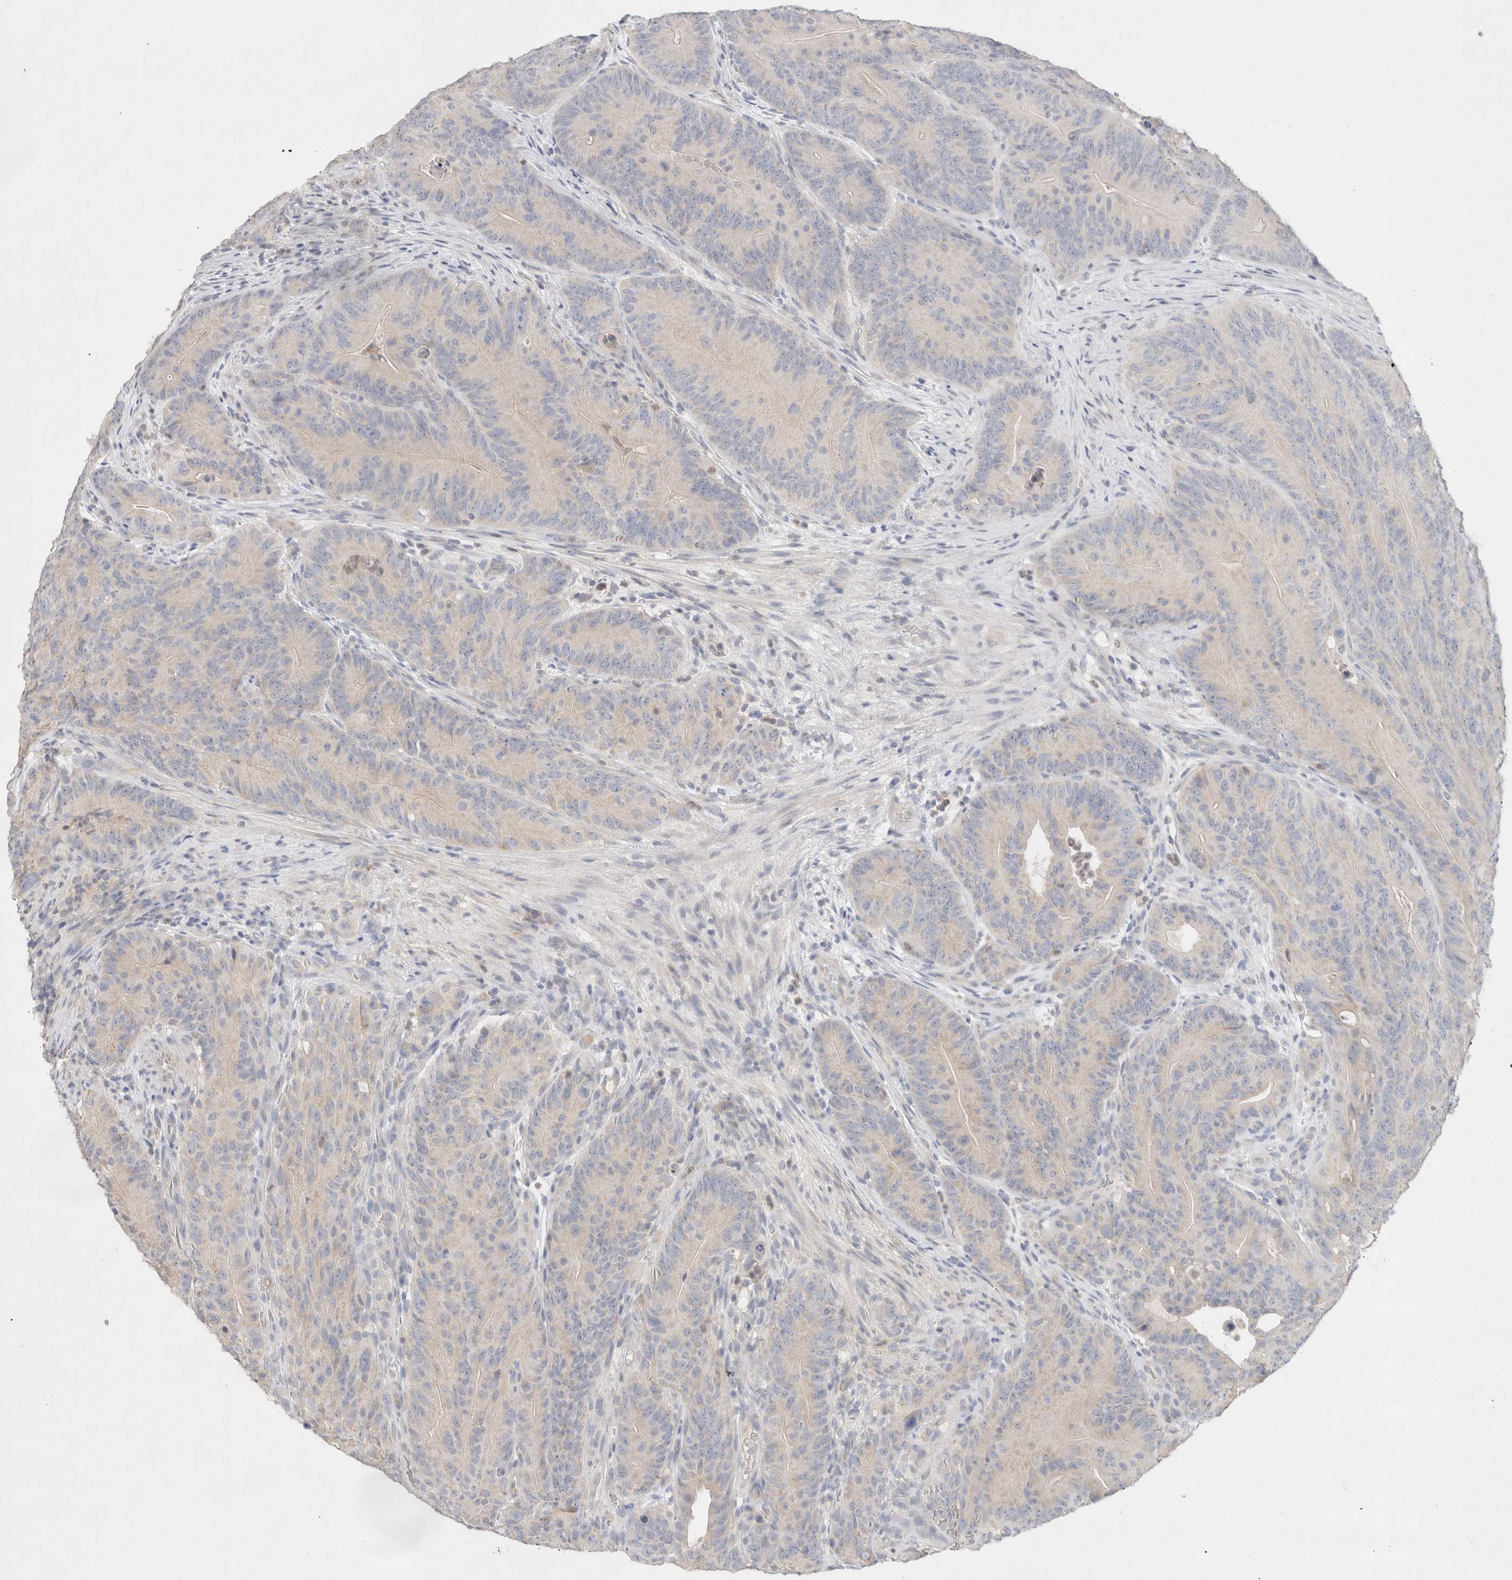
{"staining": {"intensity": "negative", "quantity": "none", "location": "none"}, "tissue": "colorectal cancer", "cell_type": "Tumor cells", "image_type": "cancer", "snomed": [{"axis": "morphology", "description": "Normal tissue, NOS"}, {"axis": "topography", "description": "Colon"}], "caption": "DAB immunohistochemical staining of human colorectal cancer demonstrates no significant positivity in tumor cells.", "gene": "MPP2", "patient": {"sex": "female", "age": 82}}